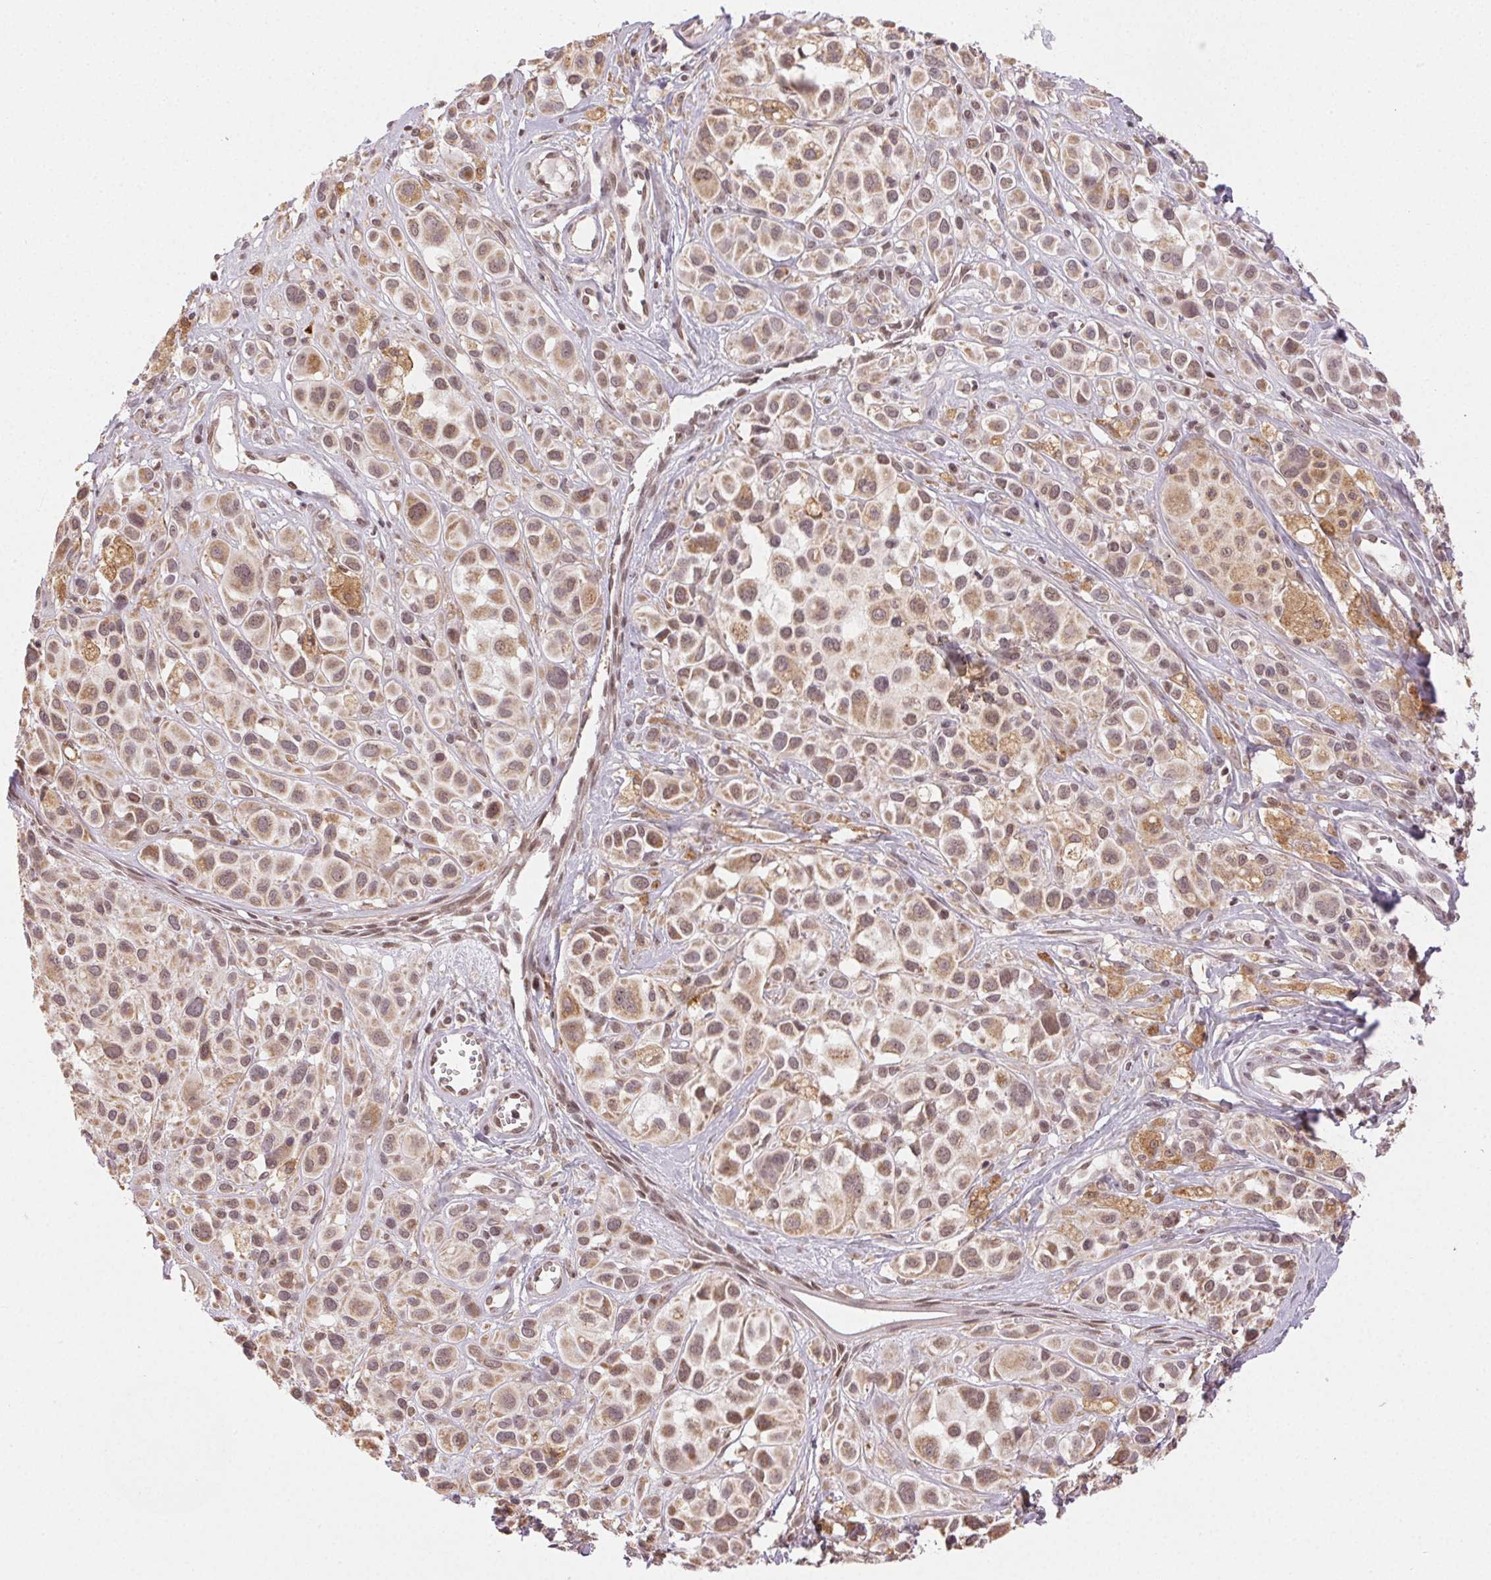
{"staining": {"intensity": "weak", "quantity": ">75%", "location": "cytoplasmic/membranous,nuclear"}, "tissue": "melanoma", "cell_type": "Tumor cells", "image_type": "cancer", "snomed": [{"axis": "morphology", "description": "Malignant melanoma, NOS"}, {"axis": "topography", "description": "Skin"}], "caption": "Immunohistochemistry staining of melanoma, which reveals low levels of weak cytoplasmic/membranous and nuclear positivity in approximately >75% of tumor cells indicating weak cytoplasmic/membranous and nuclear protein positivity. The staining was performed using DAB (brown) for protein detection and nuclei were counterstained in hematoxylin (blue).", "gene": "PIWIL4", "patient": {"sex": "male", "age": 77}}